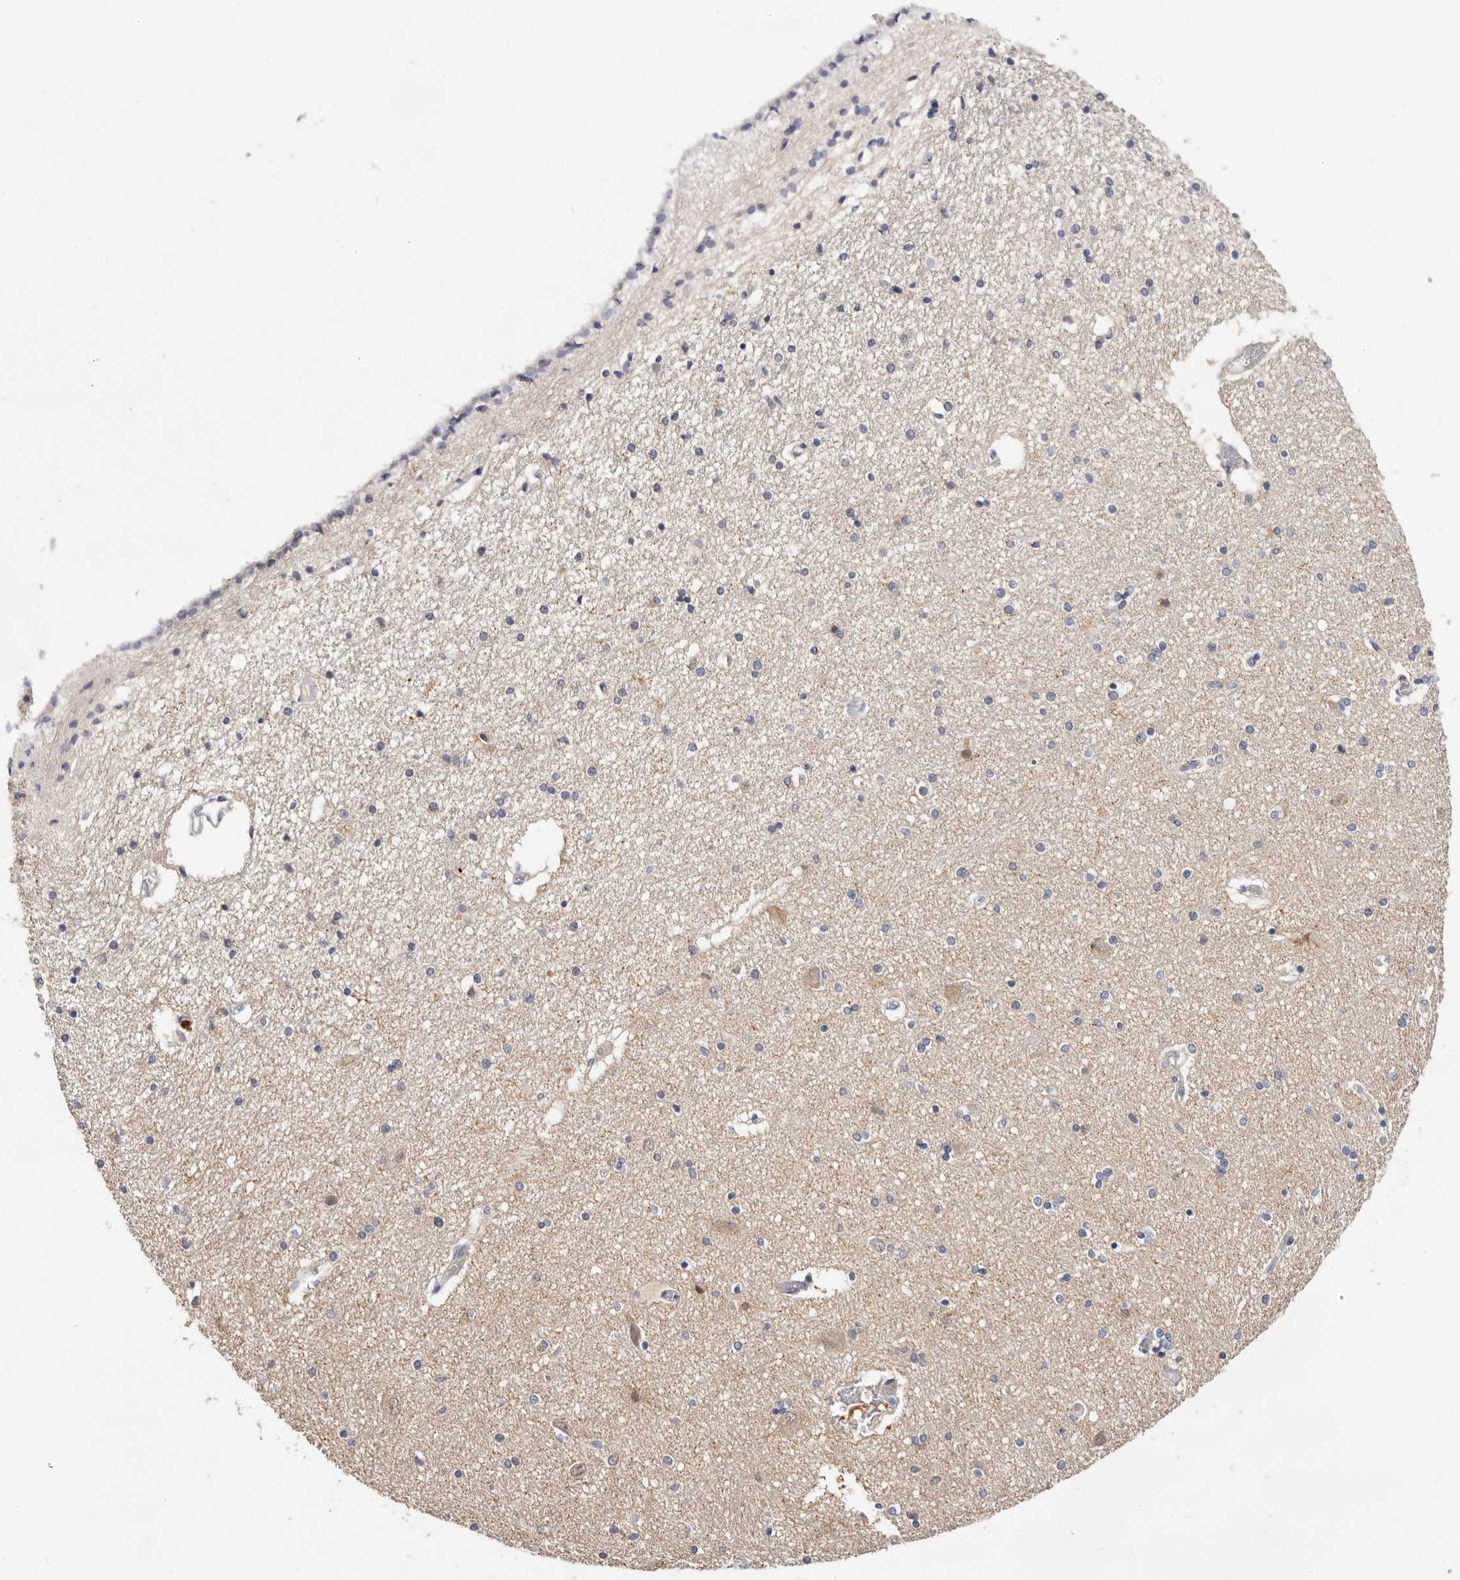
{"staining": {"intensity": "moderate", "quantity": "<25%", "location": "nuclear"}, "tissue": "hippocampus", "cell_type": "Glial cells", "image_type": "normal", "snomed": [{"axis": "morphology", "description": "Normal tissue, NOS"}, {"axis": "topography", "description": "Hippocampus"}], "caption": "IHC micrograph of normal hippocampus: human hippocampus stained using IHC reveals low levels of moderate protein expression localized specifically in the nuclear of glial cells, appearing as a nuclear brown color.", "gene": "DOP1A", "patient": {"sex": "female", "age": 54}}